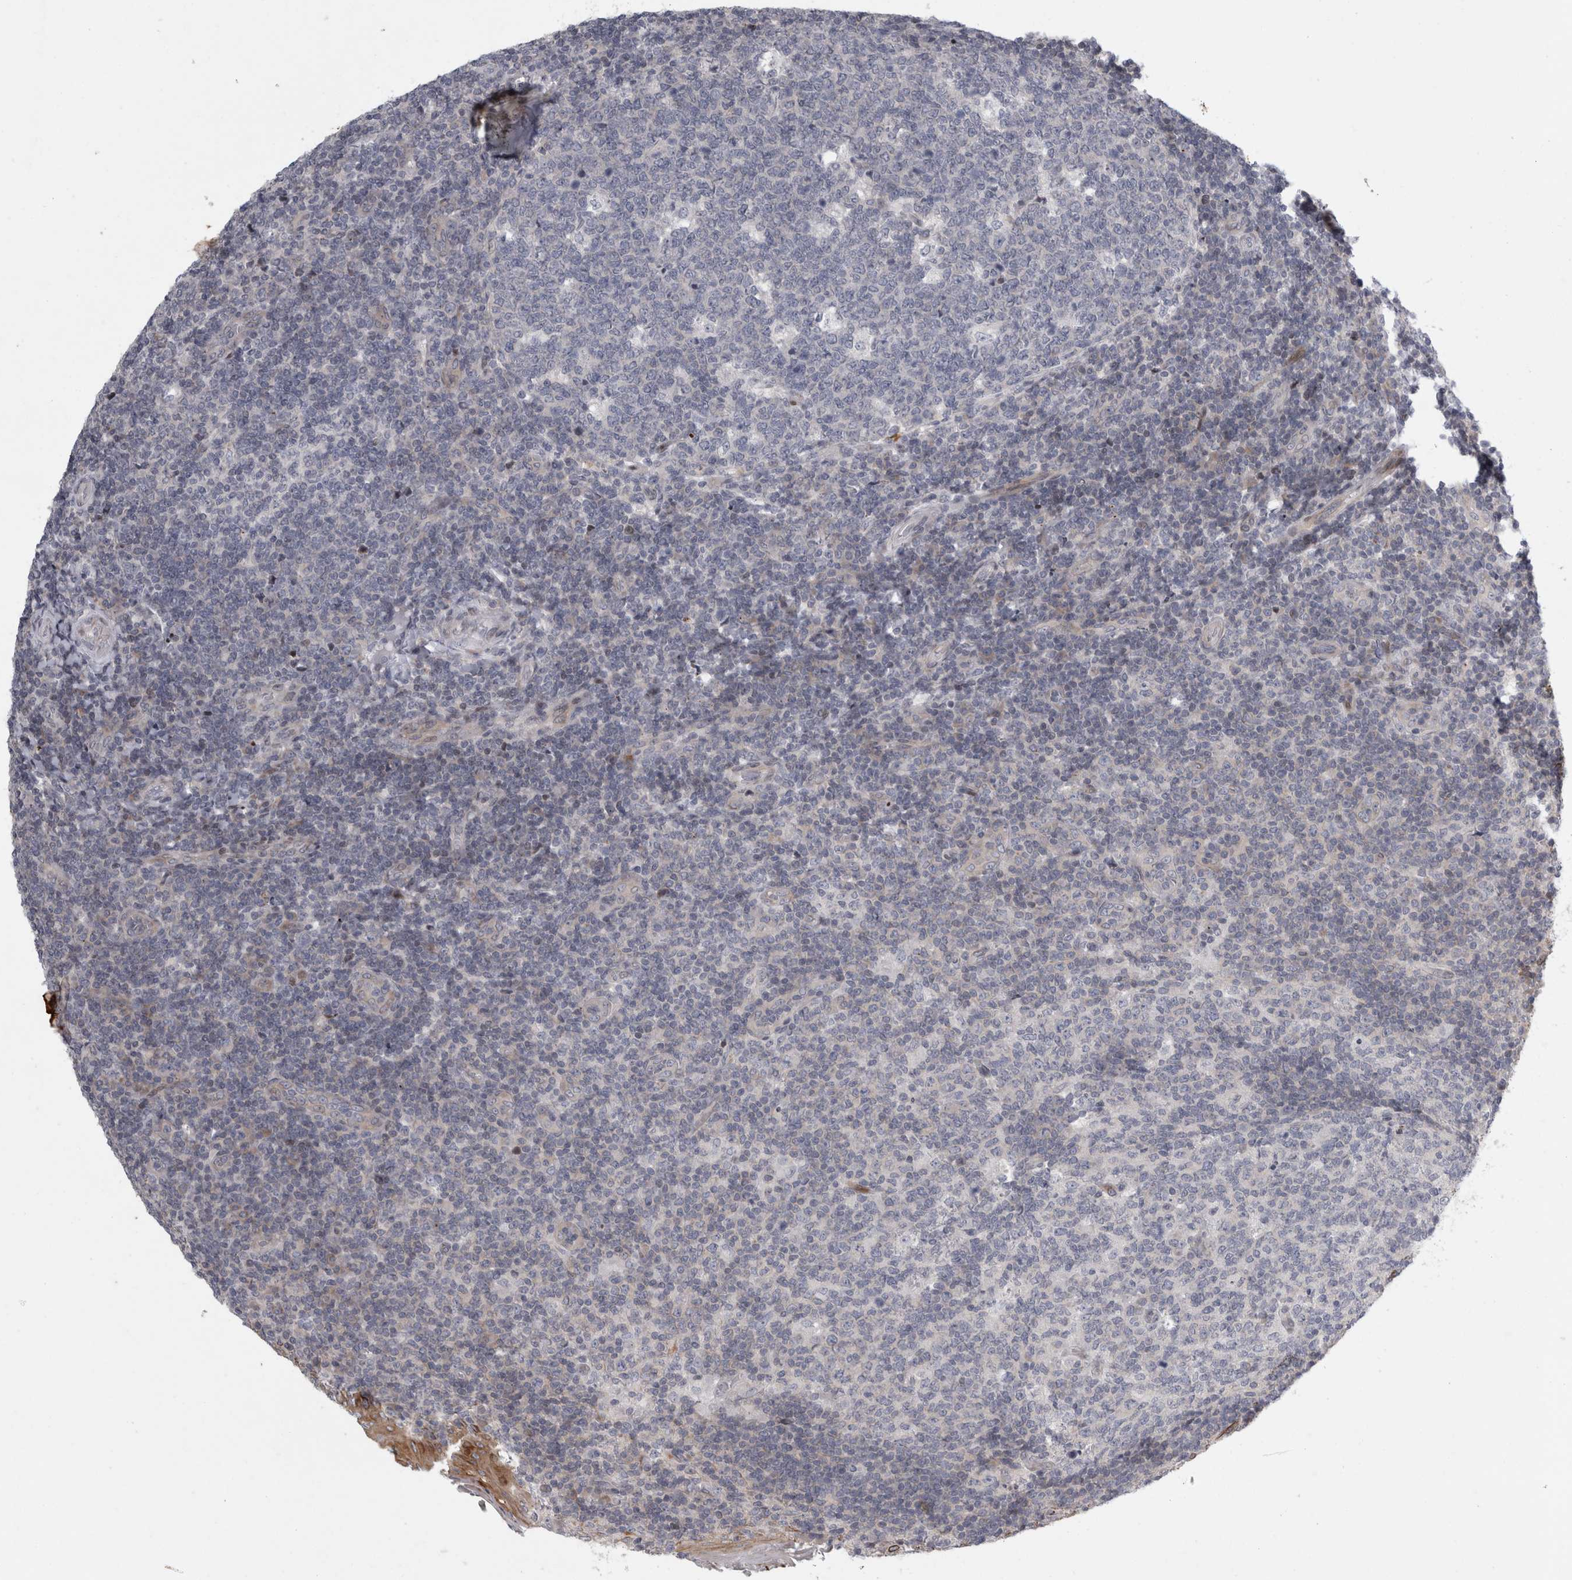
{"staining": {"intensity": "negative", "quantity": "none", "location": "none"}, "tissue": "tonsil", "cell_type": "Germinal center cells", "image_type": "normal", "snomed": [{"axis": "morphology", "description": "Normal tissue, NOS"}, {"axis": "topography", "description": "Tonsil"}], "caption": "Germinal center cells show no significant protein staining in unremarkable tonsil. (DAB immunohistochemistry visualized using brightfield microscopy, high magnification).", "gene": "UTP25", "patient": {"sex": "female", "age": 19}}